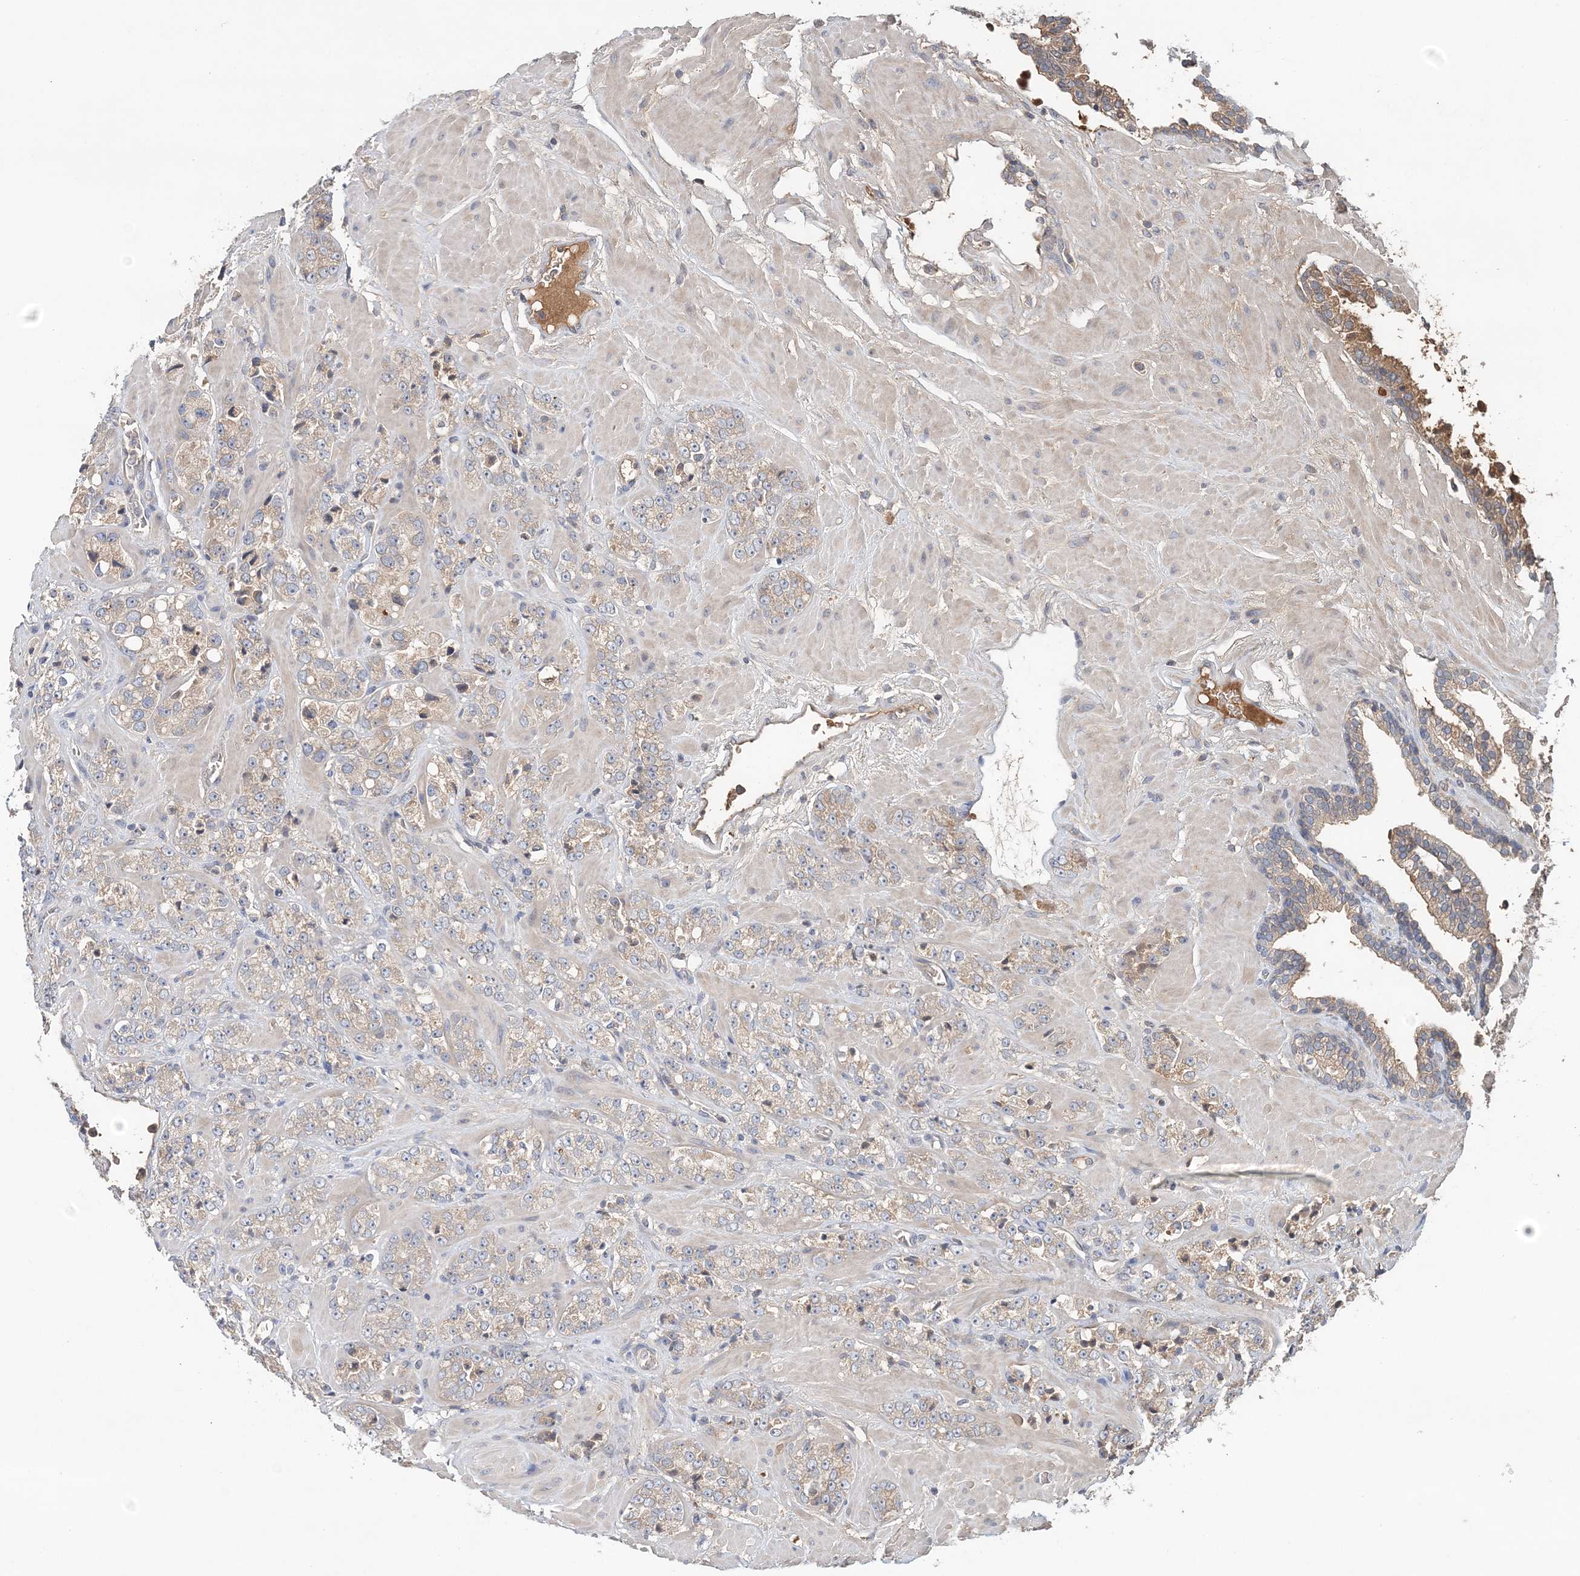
{"staining": {"intensity": "weak", "quantity": "<25%", "location": "cytoplasmic/membranous"}, "tissue": "prostate cancer", "cell_type": "Tumor cells", "image_type": "cancer", "snomed": [{"axis": "morphology", "description": "Adenocarcinoma, High grade"}, {"axis": "topography", "description": "Prostate"}], "caption": "Immunohistochemistry (IHC) histopathology image of neoplastic tissue: human high-grade adenocarcinoma (prostate) stained with DAB (3,3'-diaminobenzidine) reveals no significant protein positivity in tumor cells. (DAB (3,3'-diaminobenzidine) immunohistochemistry, high magnification).", "gene": "SYCP3", "patient": {"sex": "male", "age": 64}}